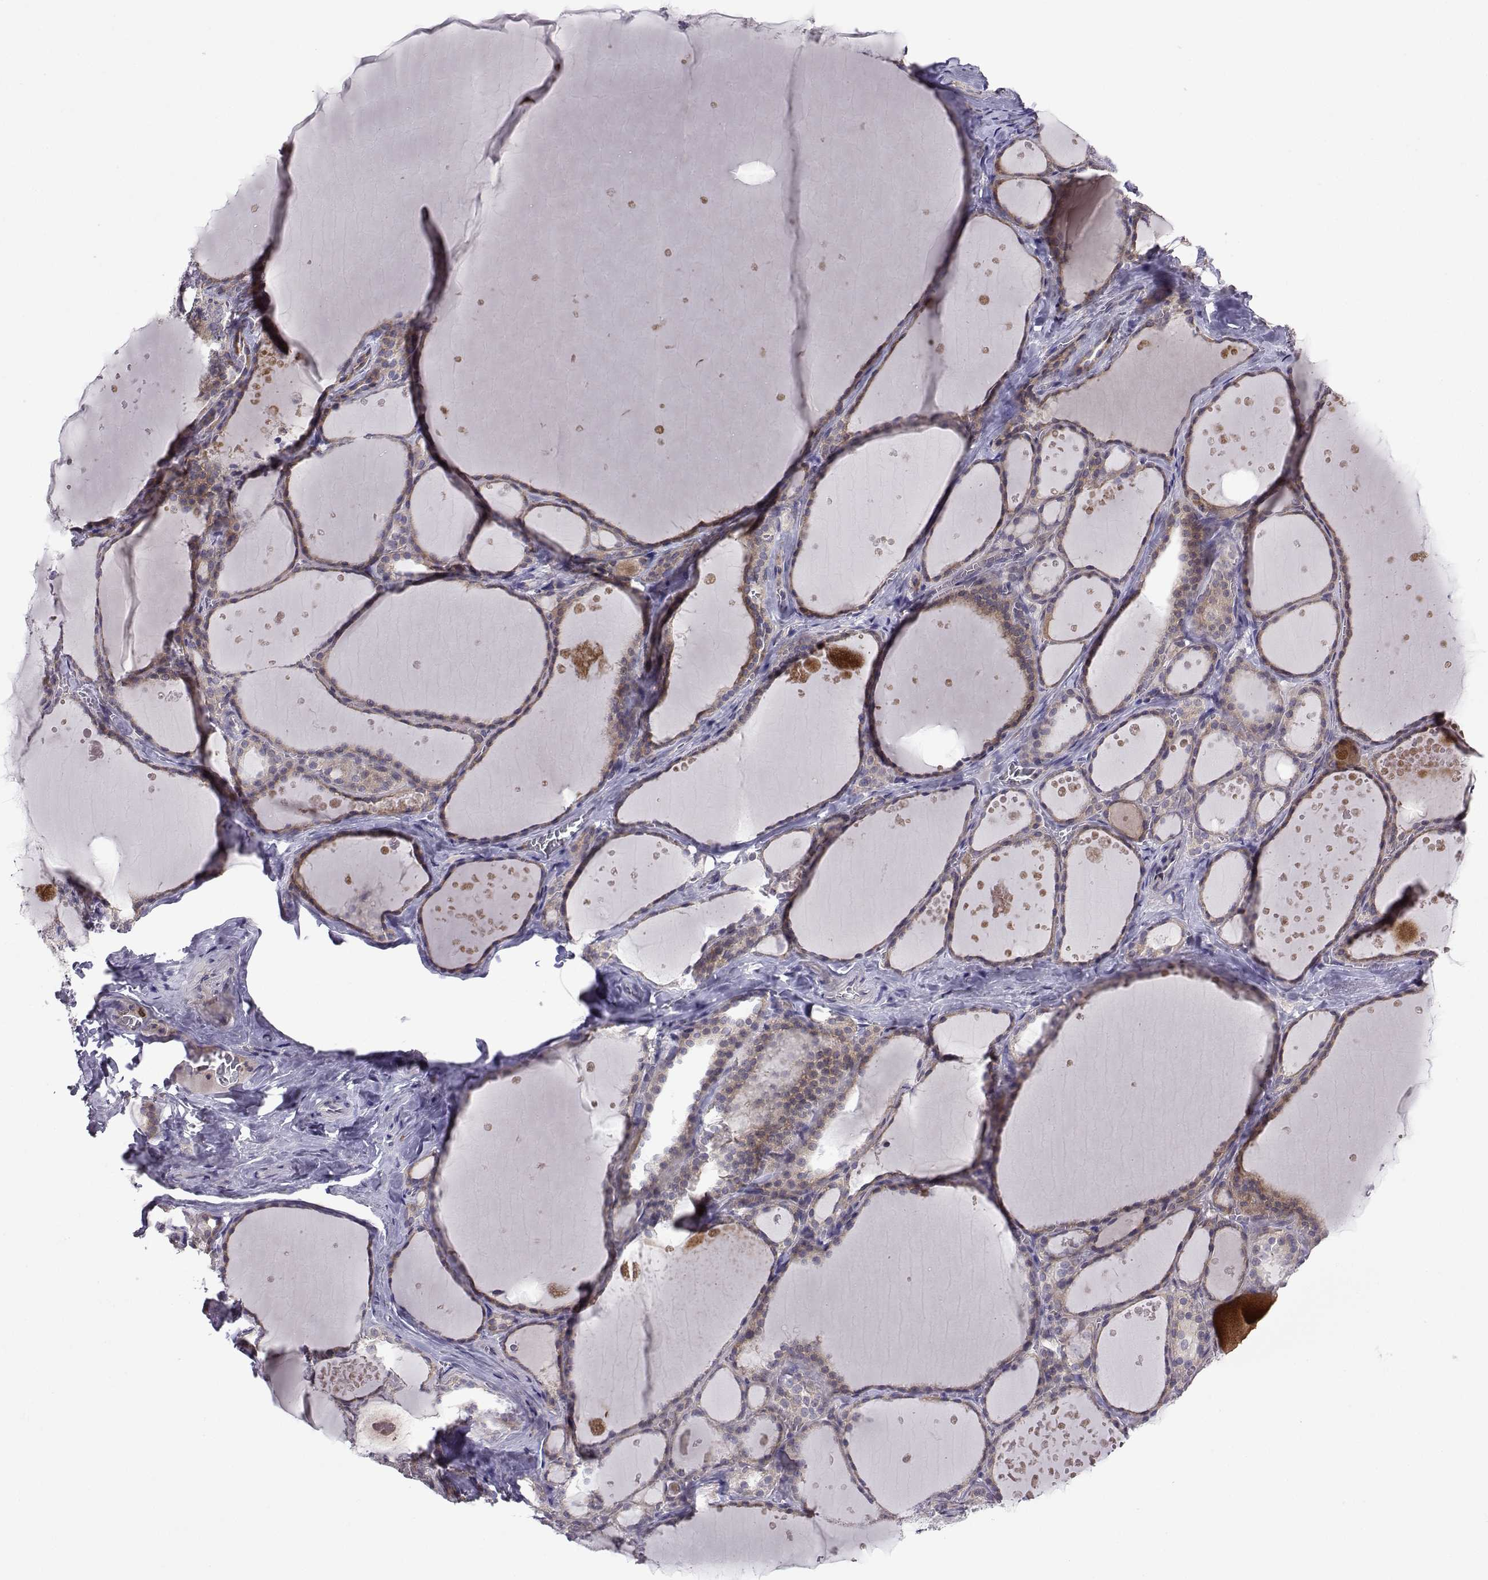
{"staining": {"intensity": "moderate", "quantity": "<25%", "location": "cytoplasmic/membranous"}, "tissue": "thyroid gland", "cell_type": "Glandular cells", "image_type": "normal", "snomed": [{"axis": "morphology", "description": "Normal tissue, NOS"}, {"axis": "topography", "description": "Thyroid gland"}], "caption": "Immunohistochemistry (IHC) histopathology image of normal thyroid gland stained for a protein (brown), which reveals low levels of moderate cytoplasmic/membranous staining in approximately <25% of glandular cells.", "gene": "STXBP5", "patient": {"sex": "male", "age": 63}}